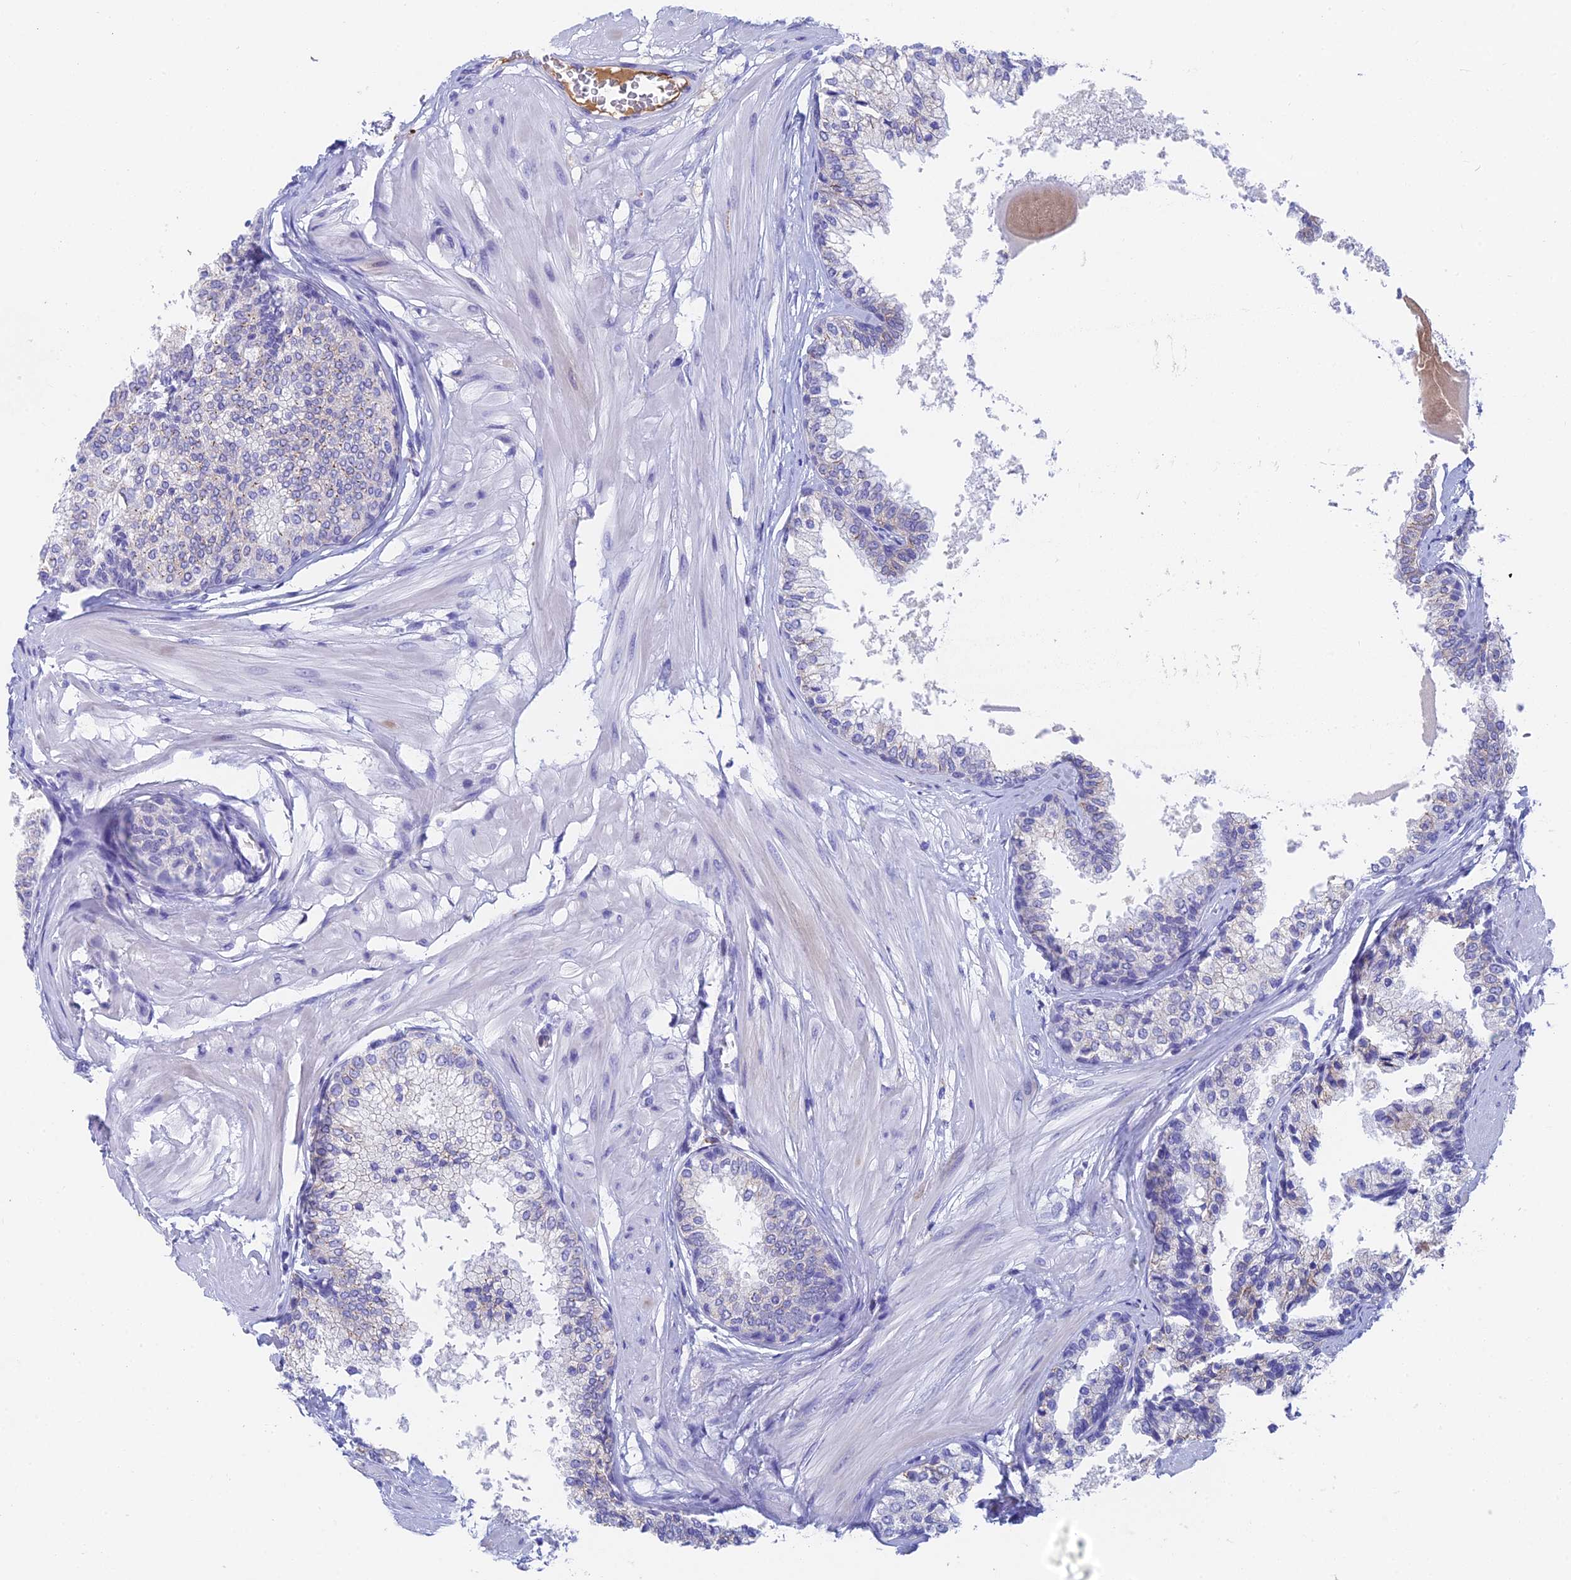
{"staining": {"intensity": "negative", "quantity": "none", "location": "none"}, "tissue": "prostate", "cell_type": "Glandular cells", "image_type": "normal", "snomed": [{"axis": "morphology", "description": "Normal tissue, NOS"}, {"axis": "topography", "description": "Prostate"}], "caption": "Immunohistochemical staining of normal human prostate displays no significant positivity in glandular cells.", "gene": "ADAMTS13", "patient": {"sex": "male", "age": 48}}